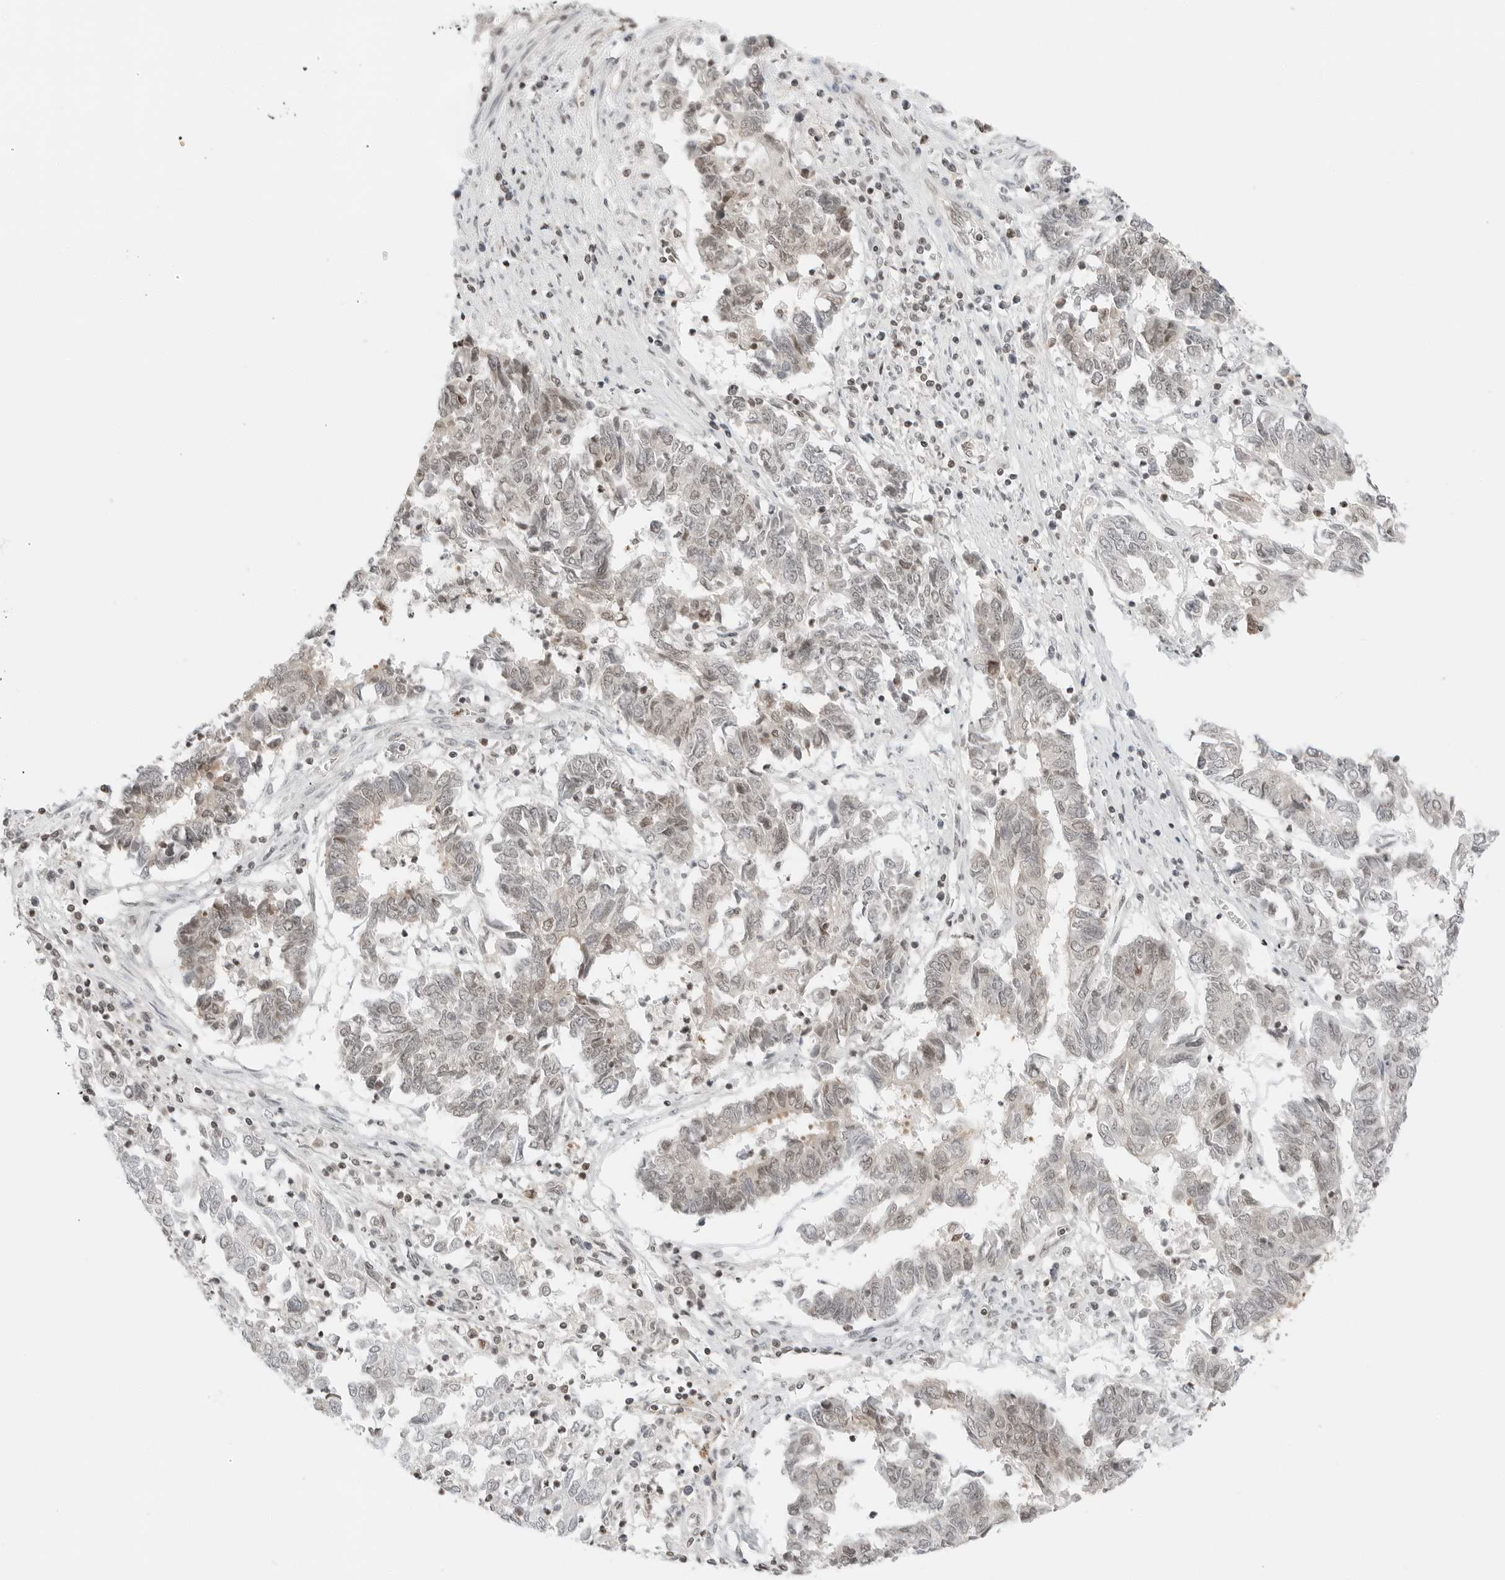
{"staining": {"intensity": "weak", "quantity": "25%-75%", "location": "nuclear"}, "tissue": "endometrial cancer", "cell_type": "Tumor cells", "image_type": "cancer", "snomed": [{"axis": "morphology", "description": "Adenocarcinoma, NOS"}, {"axis": "topography", "description": "Endometrium"}], "caption": "Protein analysis of endometrial cancer (adenocarcinoma) tissue displays weak nuclear positivity in about 25%-75% of tumor cells.", "gene": "CRTC2", "patient": {"sex": "female", "age": 80}}